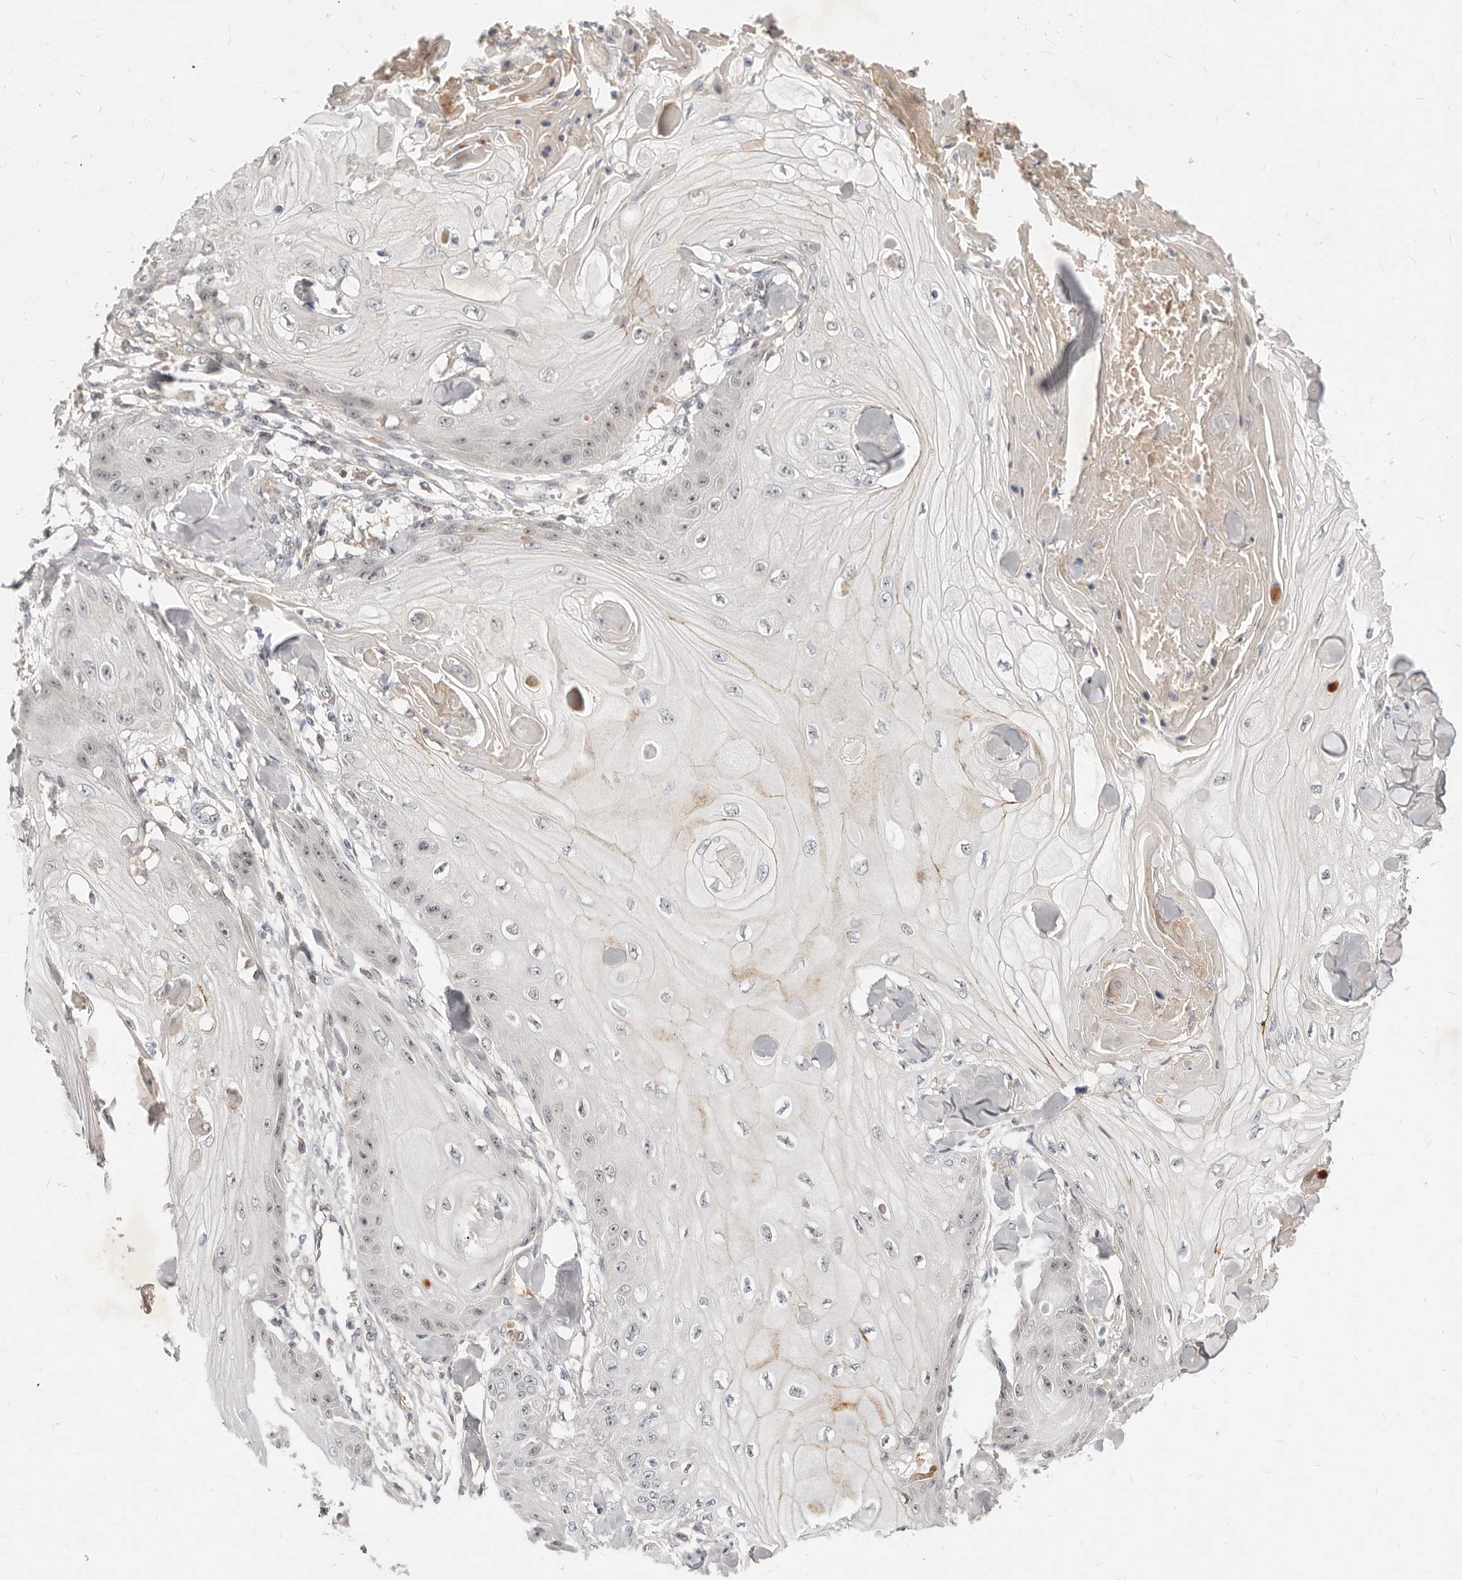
{"staining": {"intensity": "negative", "quantity": "none", "location": "none"}, "tissue": "skin cancer", "cell_type": "Tumor cells", "image_type": "cancer", "snomed": [{"axis": "morphology", "description": "Squamous cell carcinoma, NOS"}, {"axis": "topography", "description": "Skin"}], "caption": "Histopathology image shows no significant protein positivity in tumor cells of squamous cell carcinoma (skin).", "gene": "MICALL2", "patient": {"sex": "male", "age": 74}}